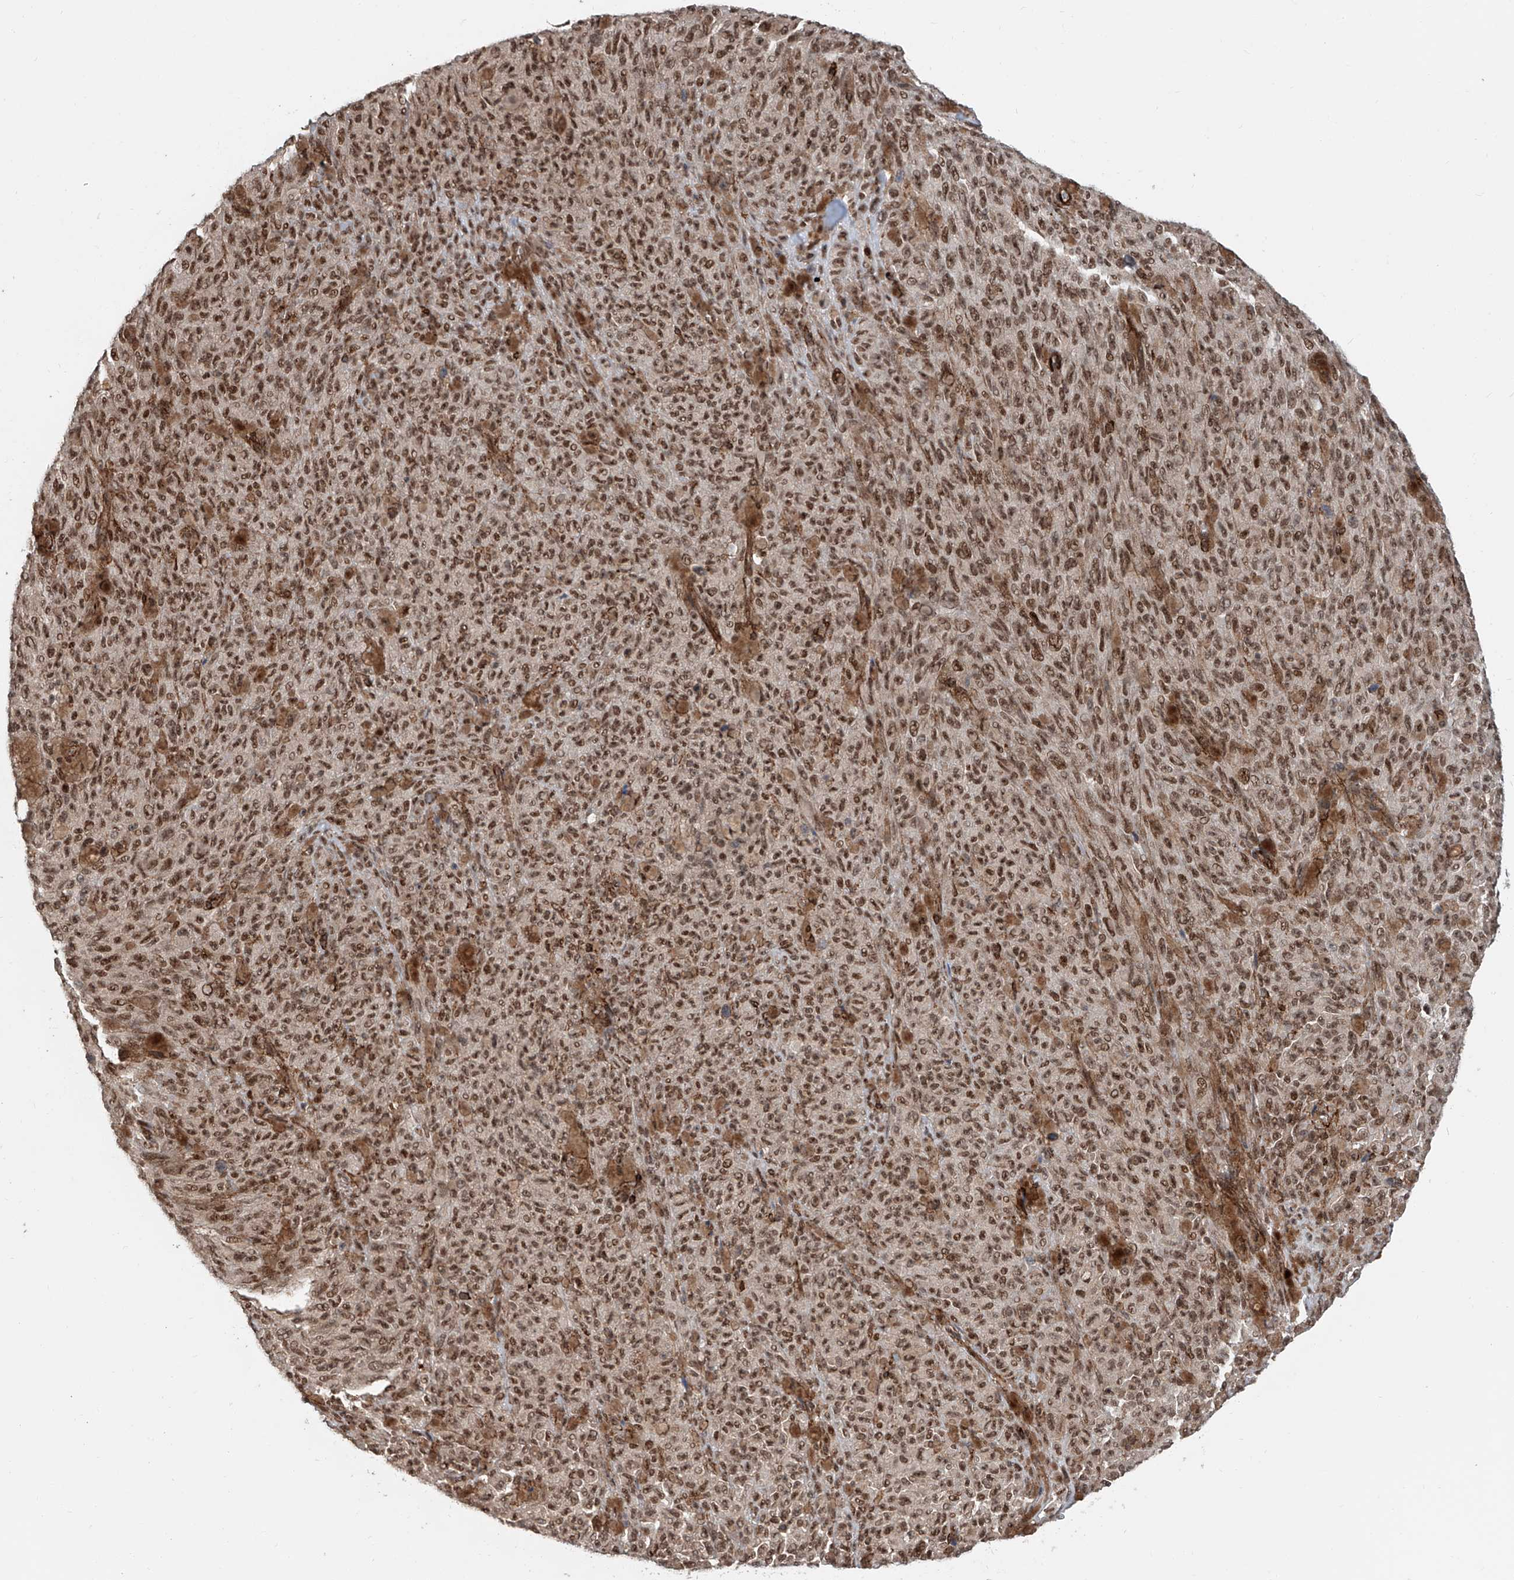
{"staining": {"intensity": "moderate", "quantity": ">75%", "location": "nuclear"}, "tissue": "melanoma", "cell_type": "Tumor cells", "image_type": "cancer", "snomed": [{"axis": "morphology", "description": "Malignant melanoma, NOS"}, {"axis": "topography", "description": "Skin"}], "caption": "Melanoma stained for a protein (brown) reveals moderate nuclear positive expression in approximately >75% of tumor cells.", "gene": "SDE2", "patient": {"sex": "female", "age": 82}}